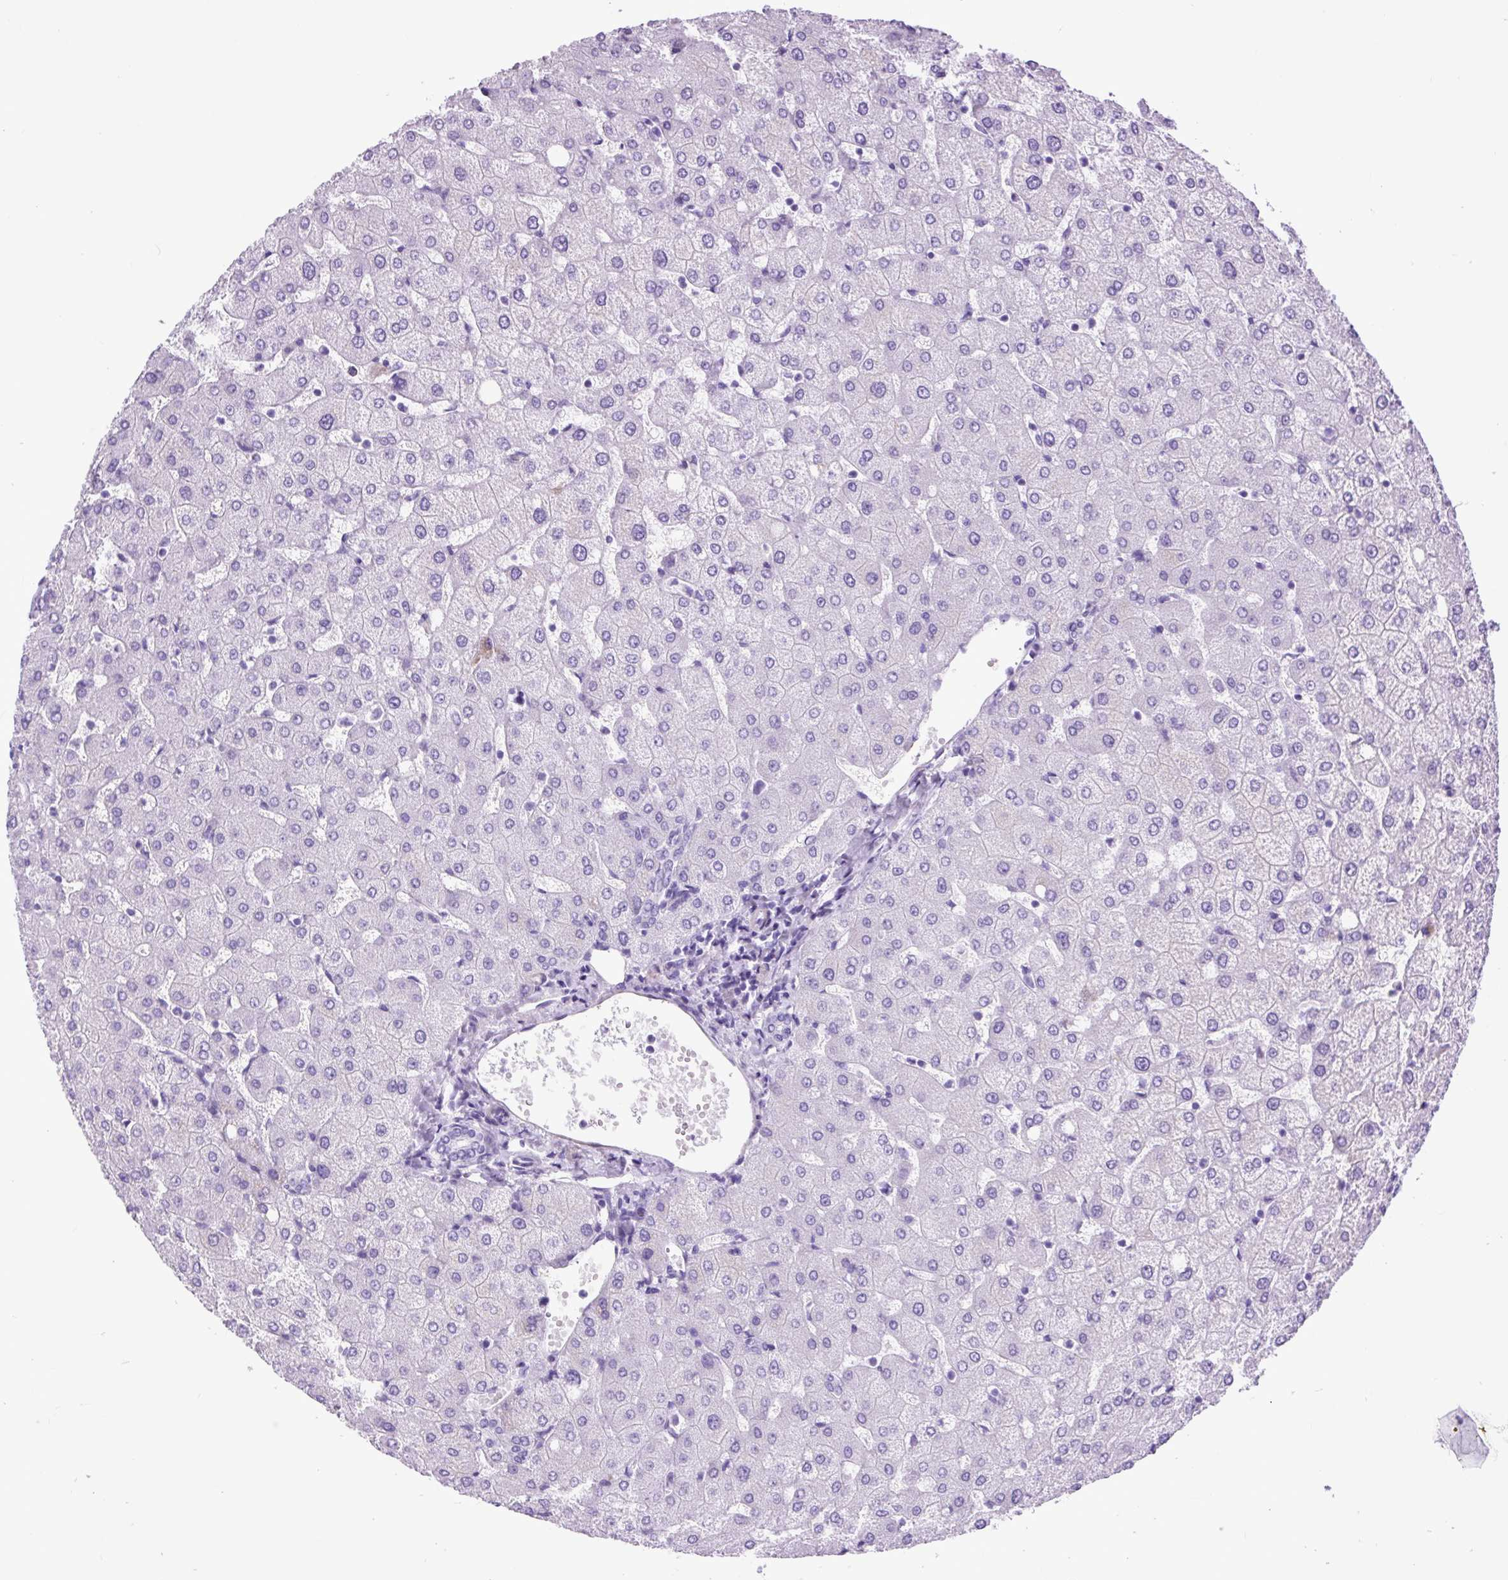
{"staining": {"intensity": "negative", "quantity": "none", "location": "none"}, "tissue": "liver", "cell_type": "Cholangiocytes", "image_type": "normal", "snomed": [{"axis": "morphology", "description": "Normal tissue, NOS"}, {"axis": "topography", "description": "Liver"}], "caption": "There is no significant staining in cholangiocytes of liver. (IHC, brightfield microscopy, high magnification).", "gene": "DPP6", "patient": {"sex": "female", "age": 54}}